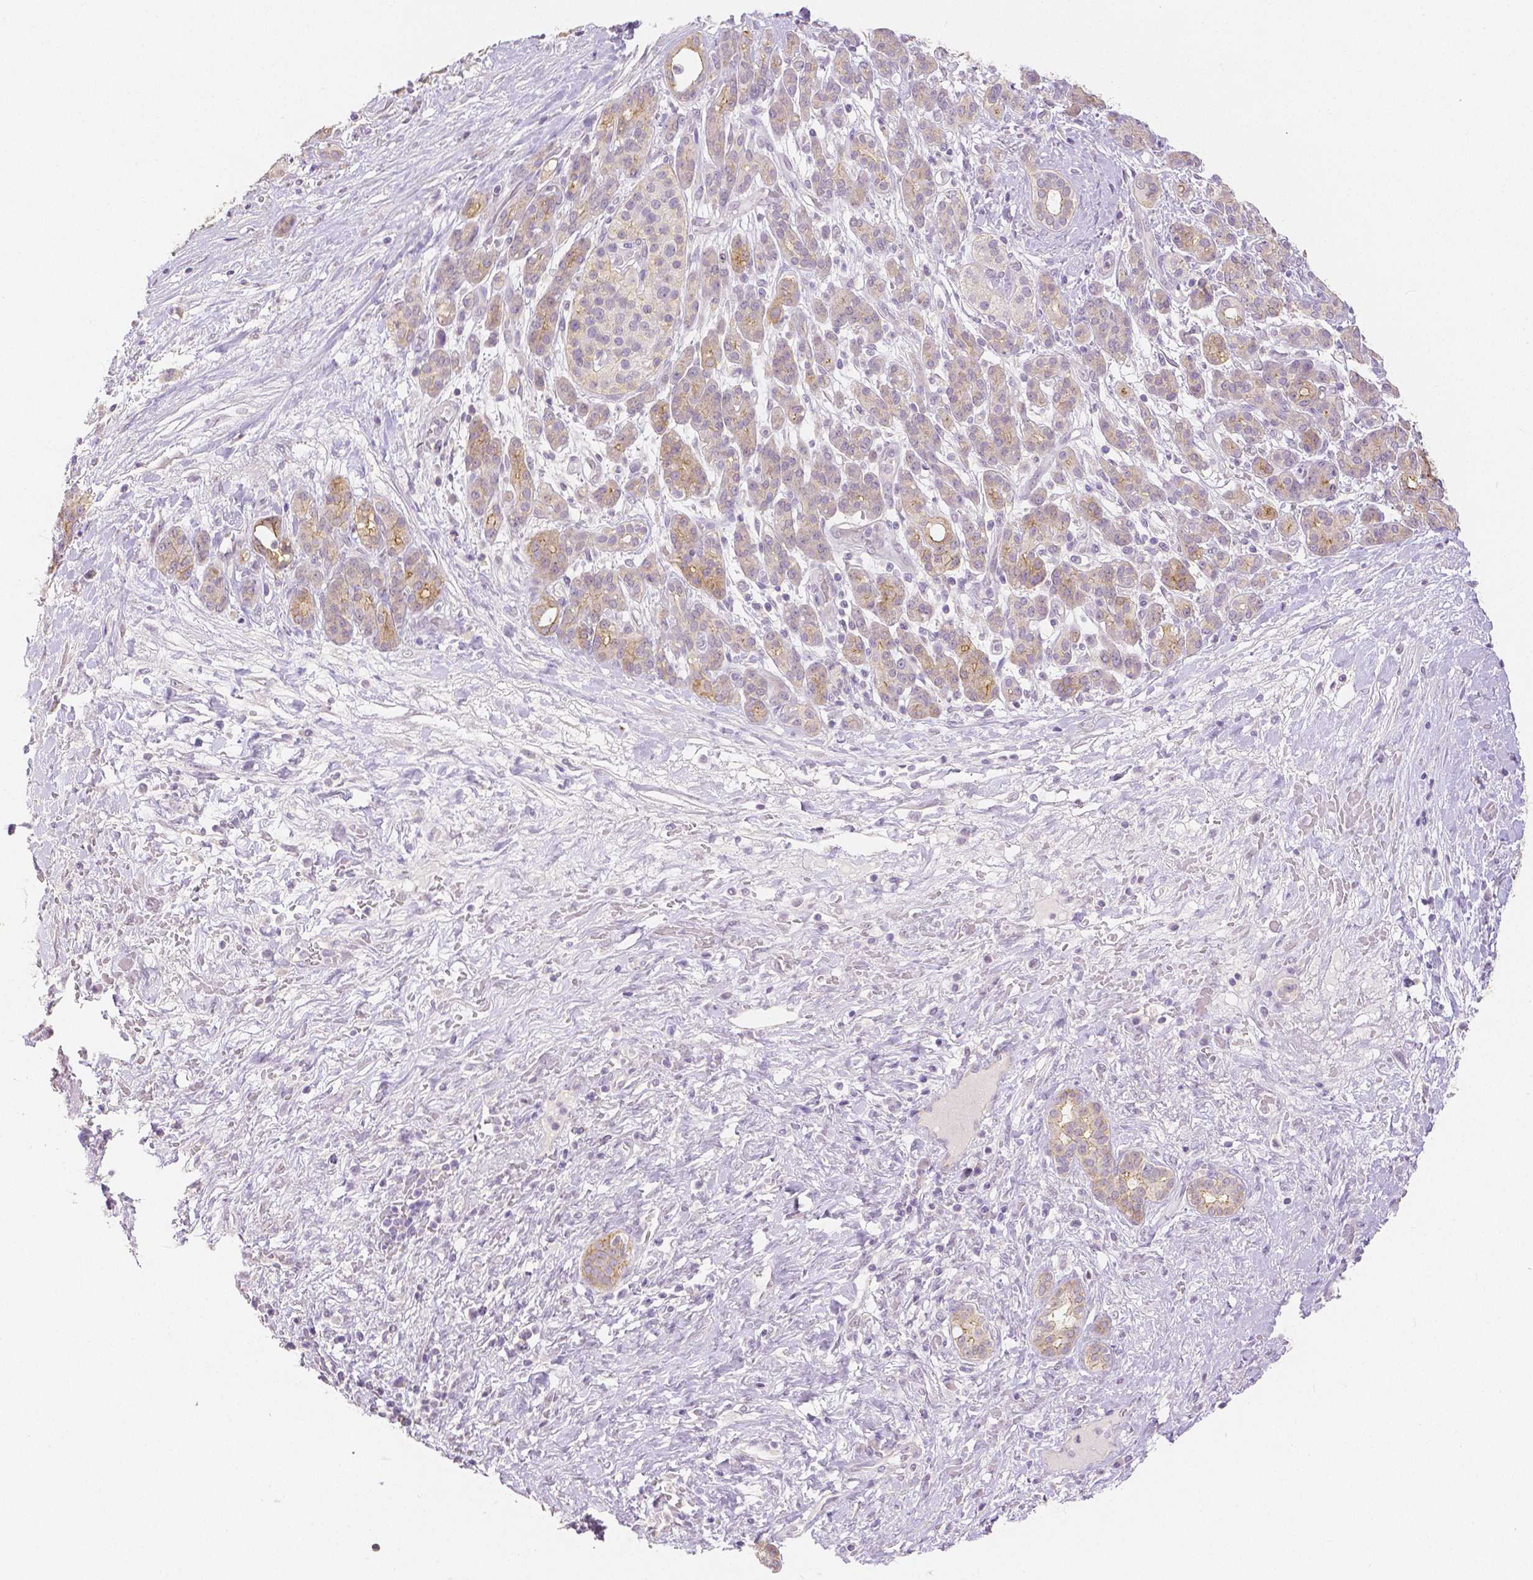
{"staining": {"intensity": "moderate", "quantity": "25%-75%", "location": "cytoplasmic/membranous"}, "tissue": "pancreatic cancer", "cell_type": "Tumor cells", "image_type": "cancer", "snomed": [{"axis": "morphology", "description": "Adenocarcinoma, NOS"}, {"axis": "topography", "description": "Pancreas"}], "caption": "Approximately 25%-75% of tumor cells in human pancreatic cancer (adenocarcinoma) demonstrate moderate cytoplasmic/membranous protein staining as visualized by brown immunohistochemical staining.", "gene": "OCLN", "patient": {"sex": "male", "age": 44}}